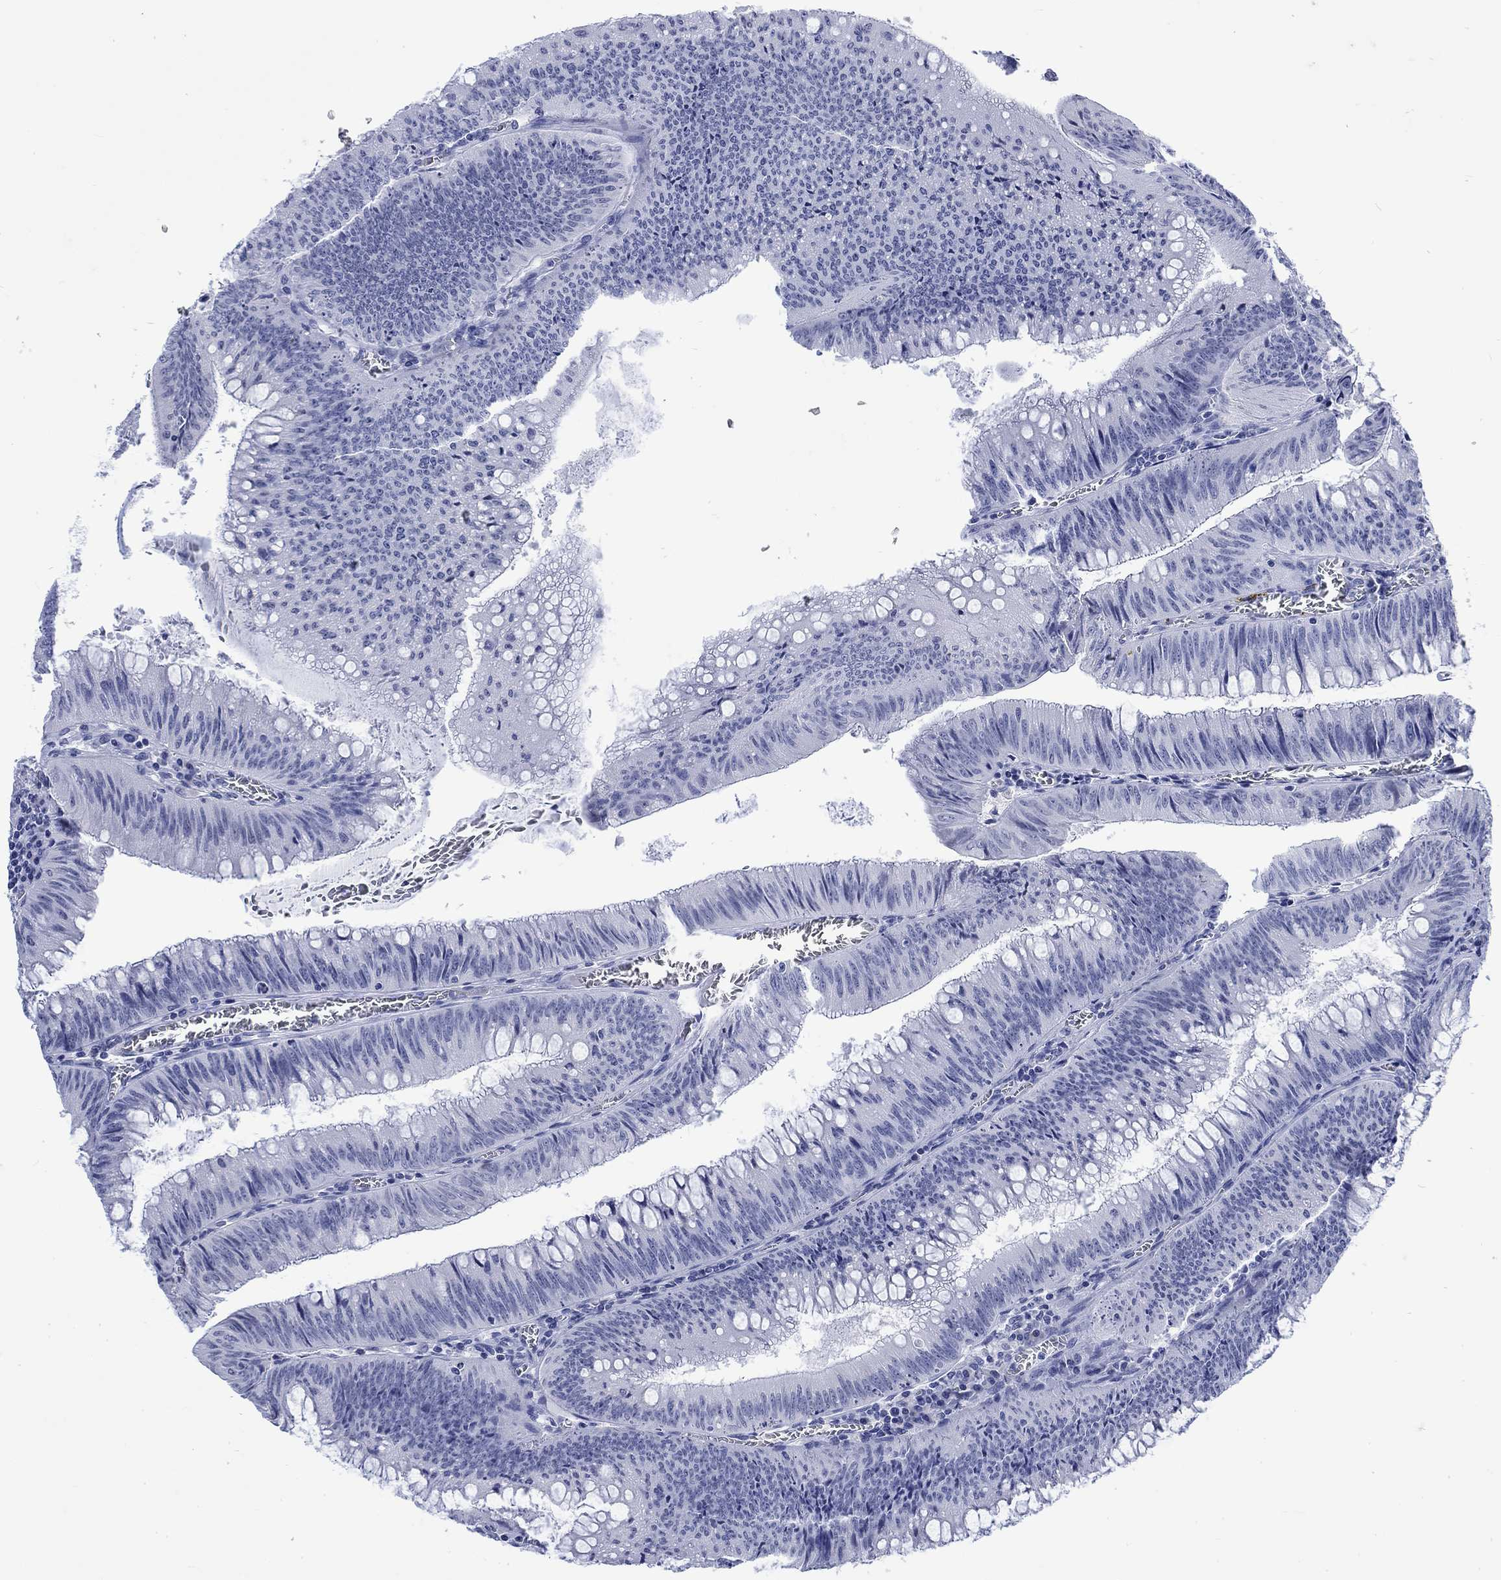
{"staining": {"intensity": "negative", "quantity": "none", "location": "none"}, "tissue": "colorectal cancer", "cell_type": "Tumor cells", "image_type": "cancer", "snomed": [{"axis": "morphology", "description": "Adenocarcinoma, NOS"}, {"axis": "topography", "description": "Rectum"}], "caption": "Immunohistochemical staining of human colorectal cancer demonstrates no significant staining in tumor cells.", "gene": "KRT76", "patient": {"sex": "female", "age": 72}}